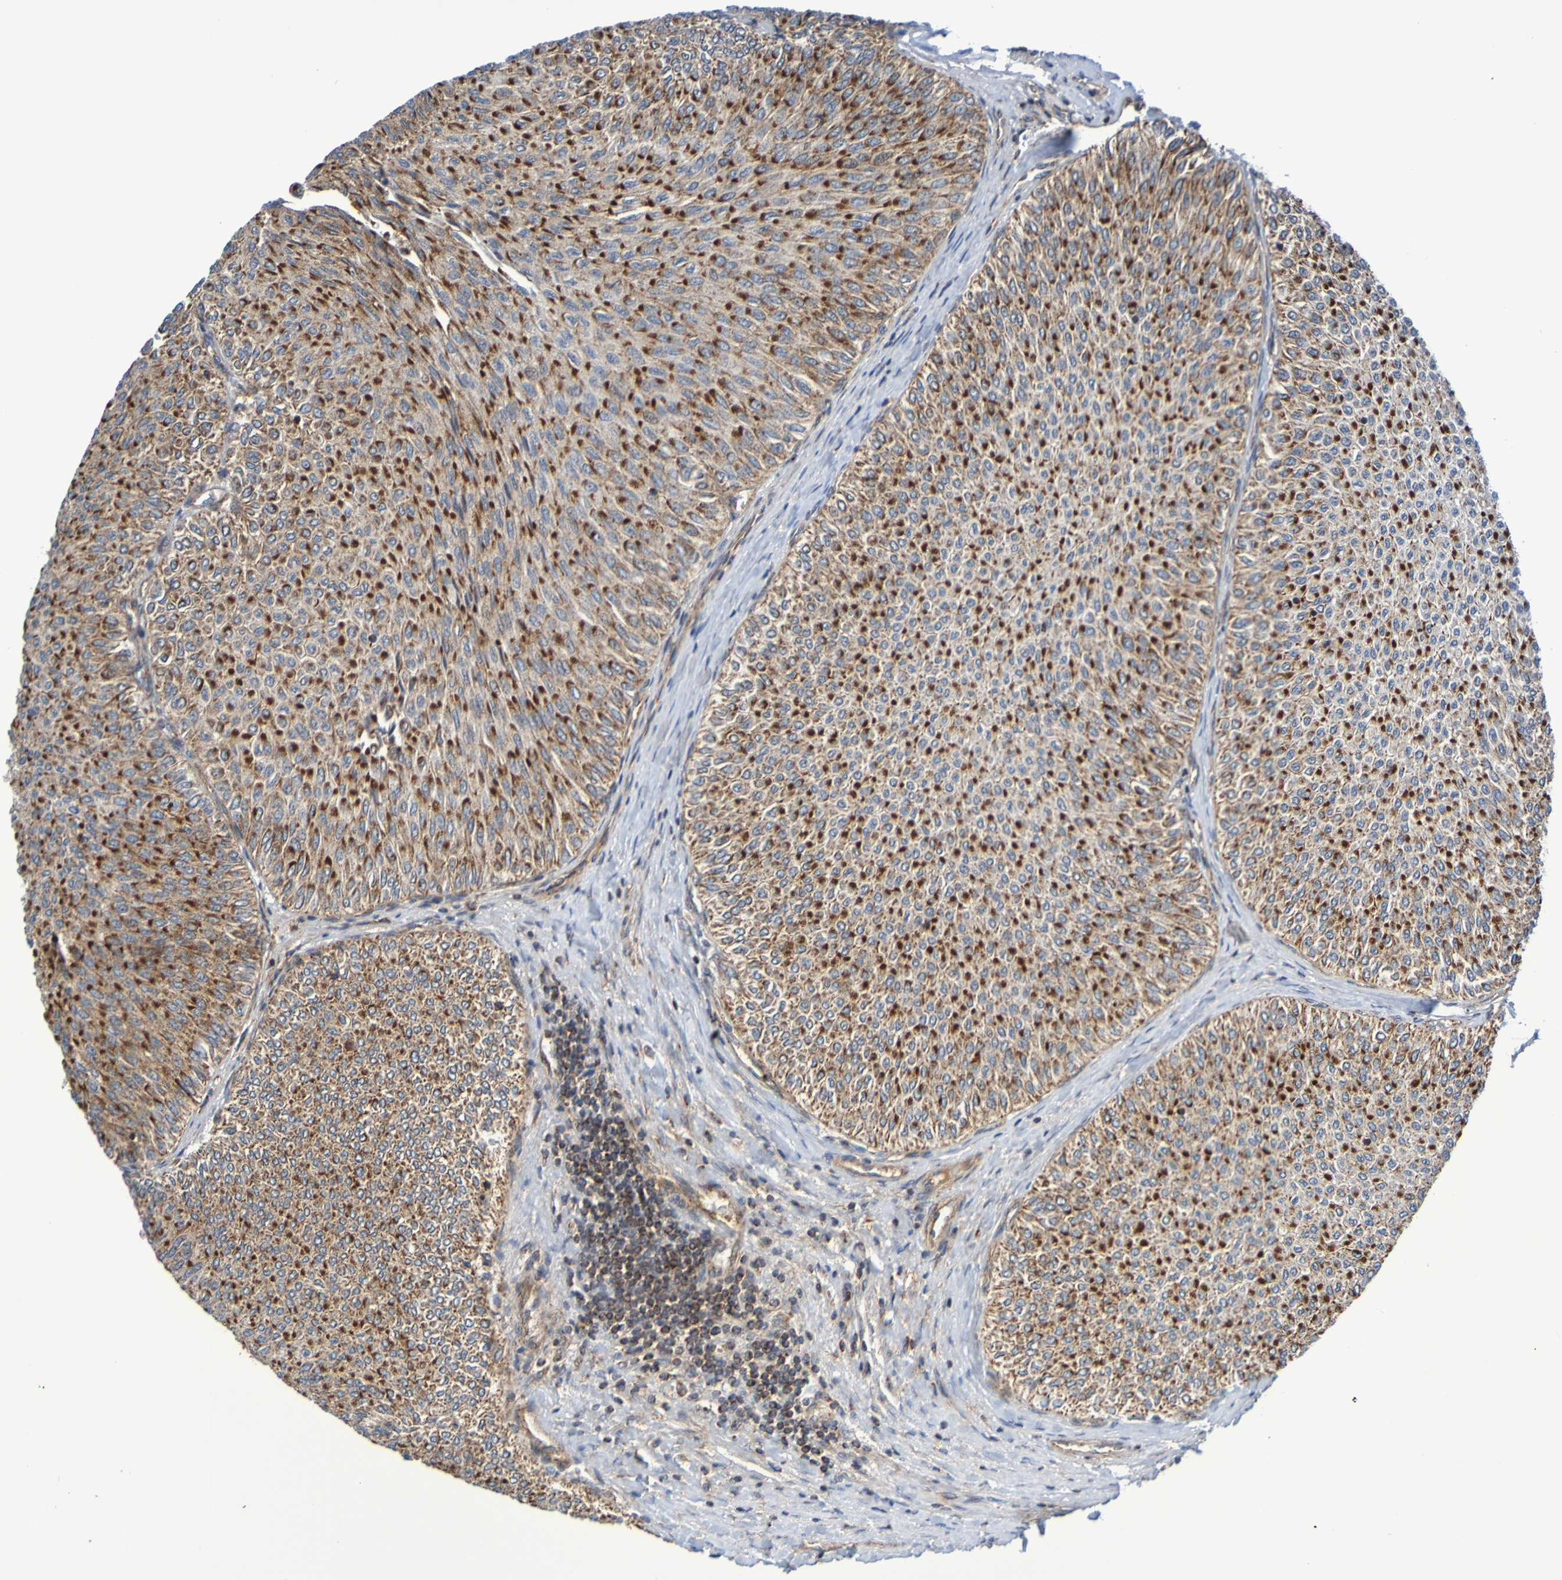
{"staining": {"intensity": "strong", "quantity": ">75%", "location": "cytoplasmic/membranous"}, "tissue": "urothelial cancer", "cell_type": "Tumor cells", "image_type": "cancer", "snomed": [{"axis": "morphology", "description": "Urothelial carcinoma, Low grade"}, {"axis": "topography", "description": "Urinary bladder"}], "caption": "Immunohistochemistry of low-grade urothelial carcinoma reveals high levels of strong cytoplasmic/membranous positivity in about >75% of tumor cells. (DAB IHC, brown staining for protein, blue staining for nuclei).", "gene": "CCDC51", "patient": {"sex": "male", "age": 78}}